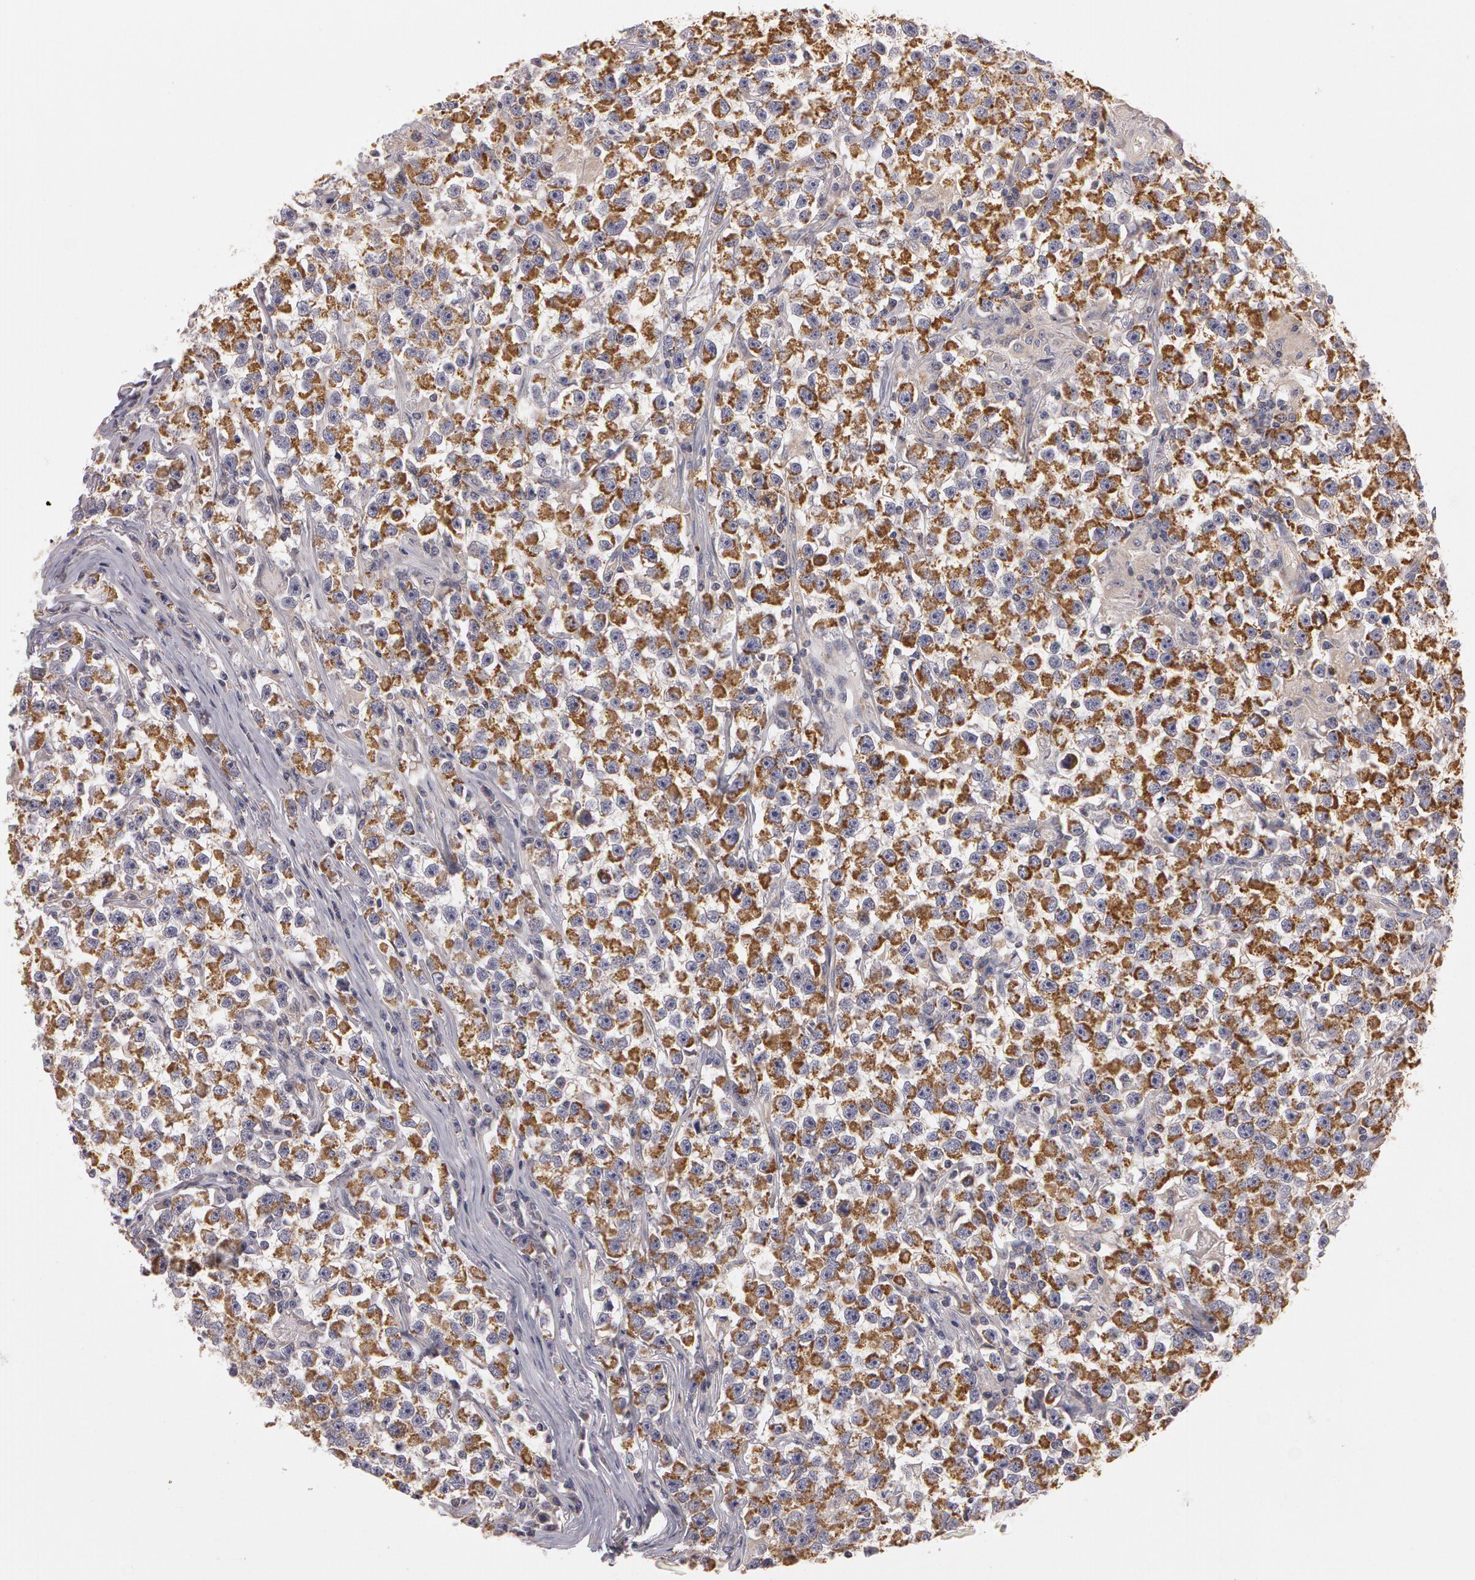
{"staining": {"intensity": "moderate", "quantity": ">75%", "location": "cytoplasmic/membranous"}, "tissue": "testis cancer", "cell_type": "Tumor cells", "image_type": "cancer", "snomed": [{"axis": "morphology", "description": "Seminoma, NOS"}, {"axis": "topography", "description": "Testis"}], "caption": "There is medium levels of moderate cytoplasmic/membranous positivity in tumor cells of testis cancer, as demonstrated by immunohistochemical staining (brown color).", "gene": "NEK9", "patient": {"sex": "male", "age": 33}}